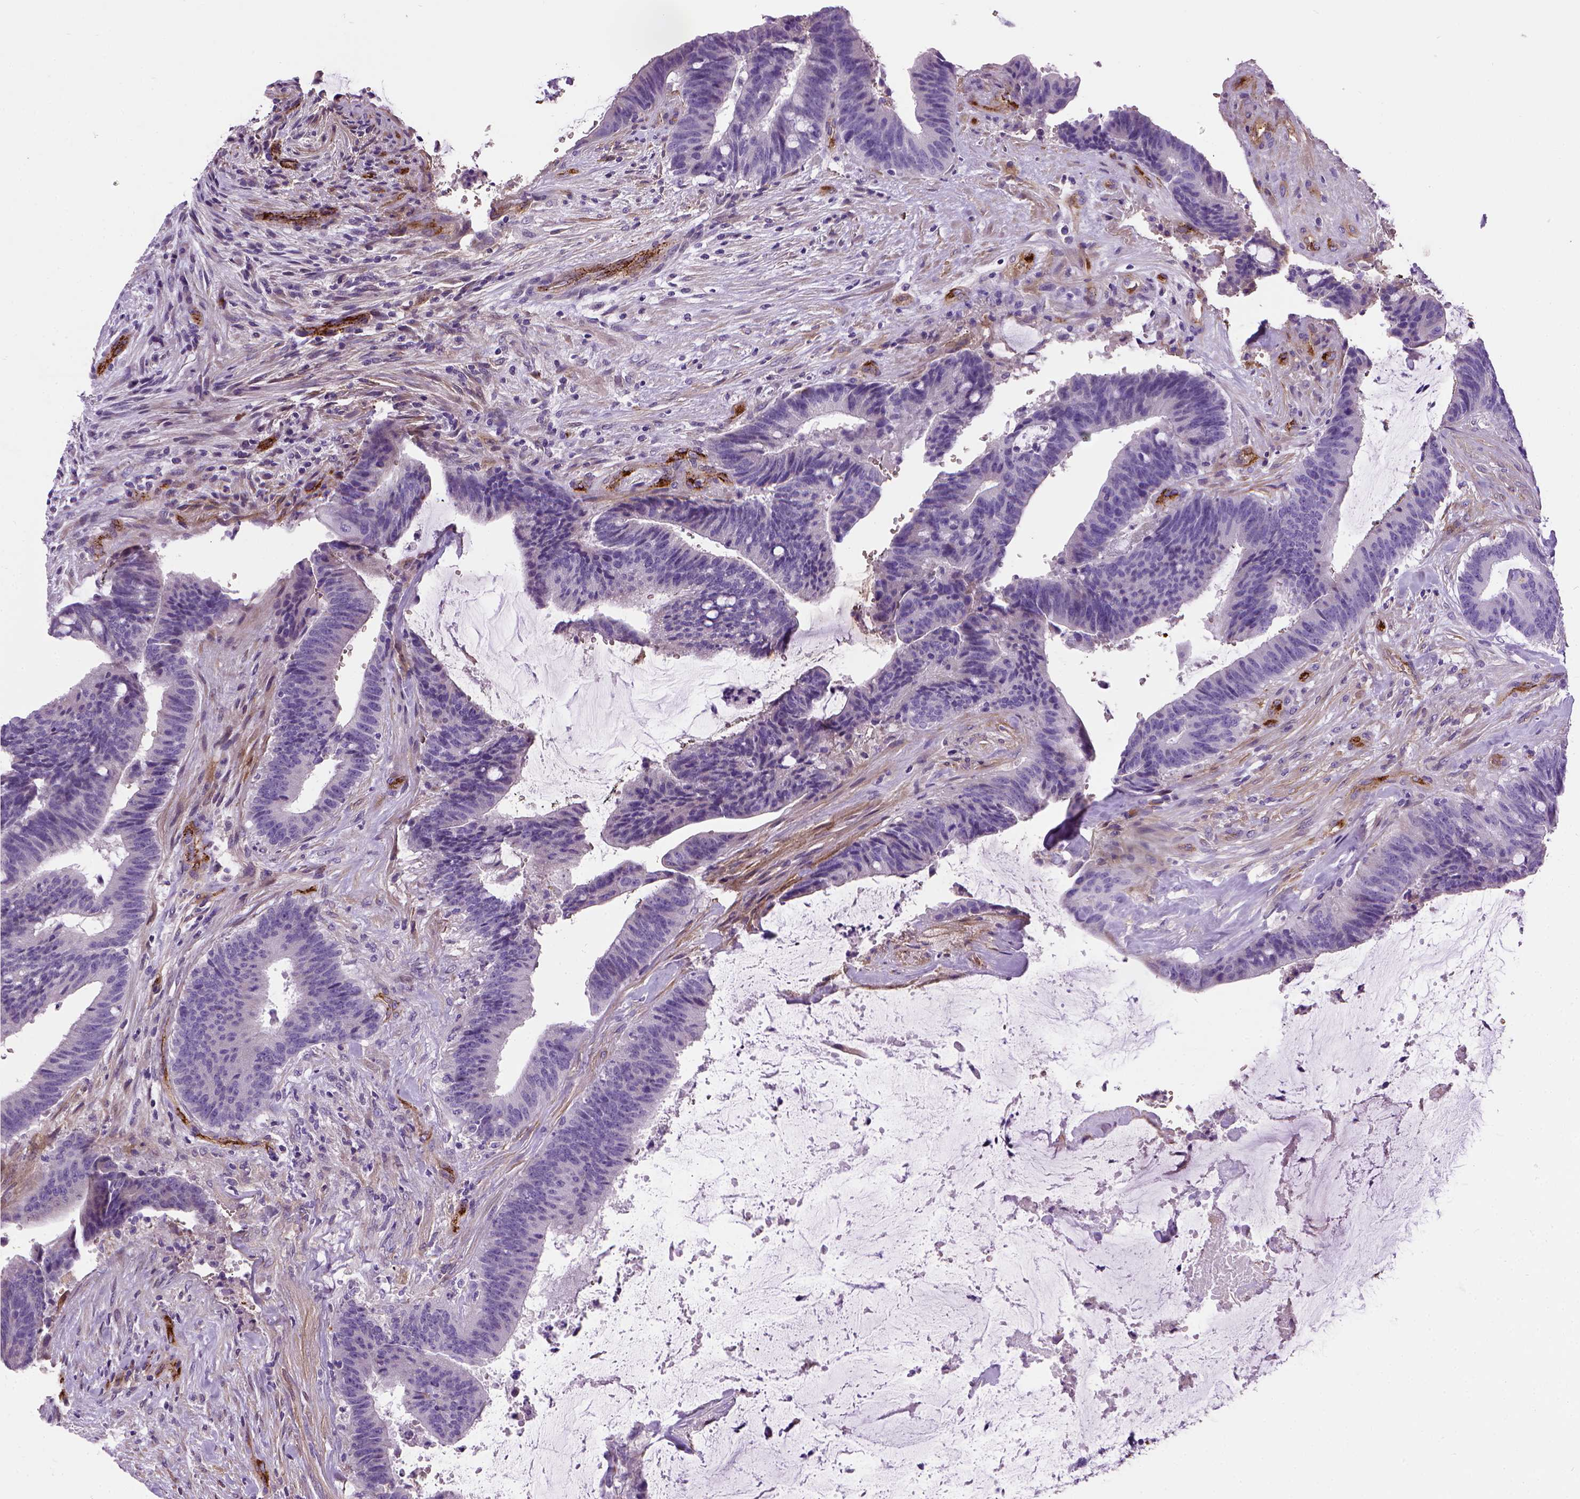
{"staining": {"intensity": "negative", "quantity": "none", "location": "none"}, "tissue": "colorectal cancer", "cell_type": "Tumor cells", "image_type": "cancer", "snomed": [{"axis": "morphology", "description": "Adenocarcinoma, NOS"}, {"axis": "topography", "description": "Colon"}], "caption": "Colorectal cancer was stained to show a protein in brown. There is no significant positivity in tumor cells. (Brightfield microscopy of DAB IHC at high magnification).", "gene": "VWF", "patient": {"sex": "female", "age": 43}}